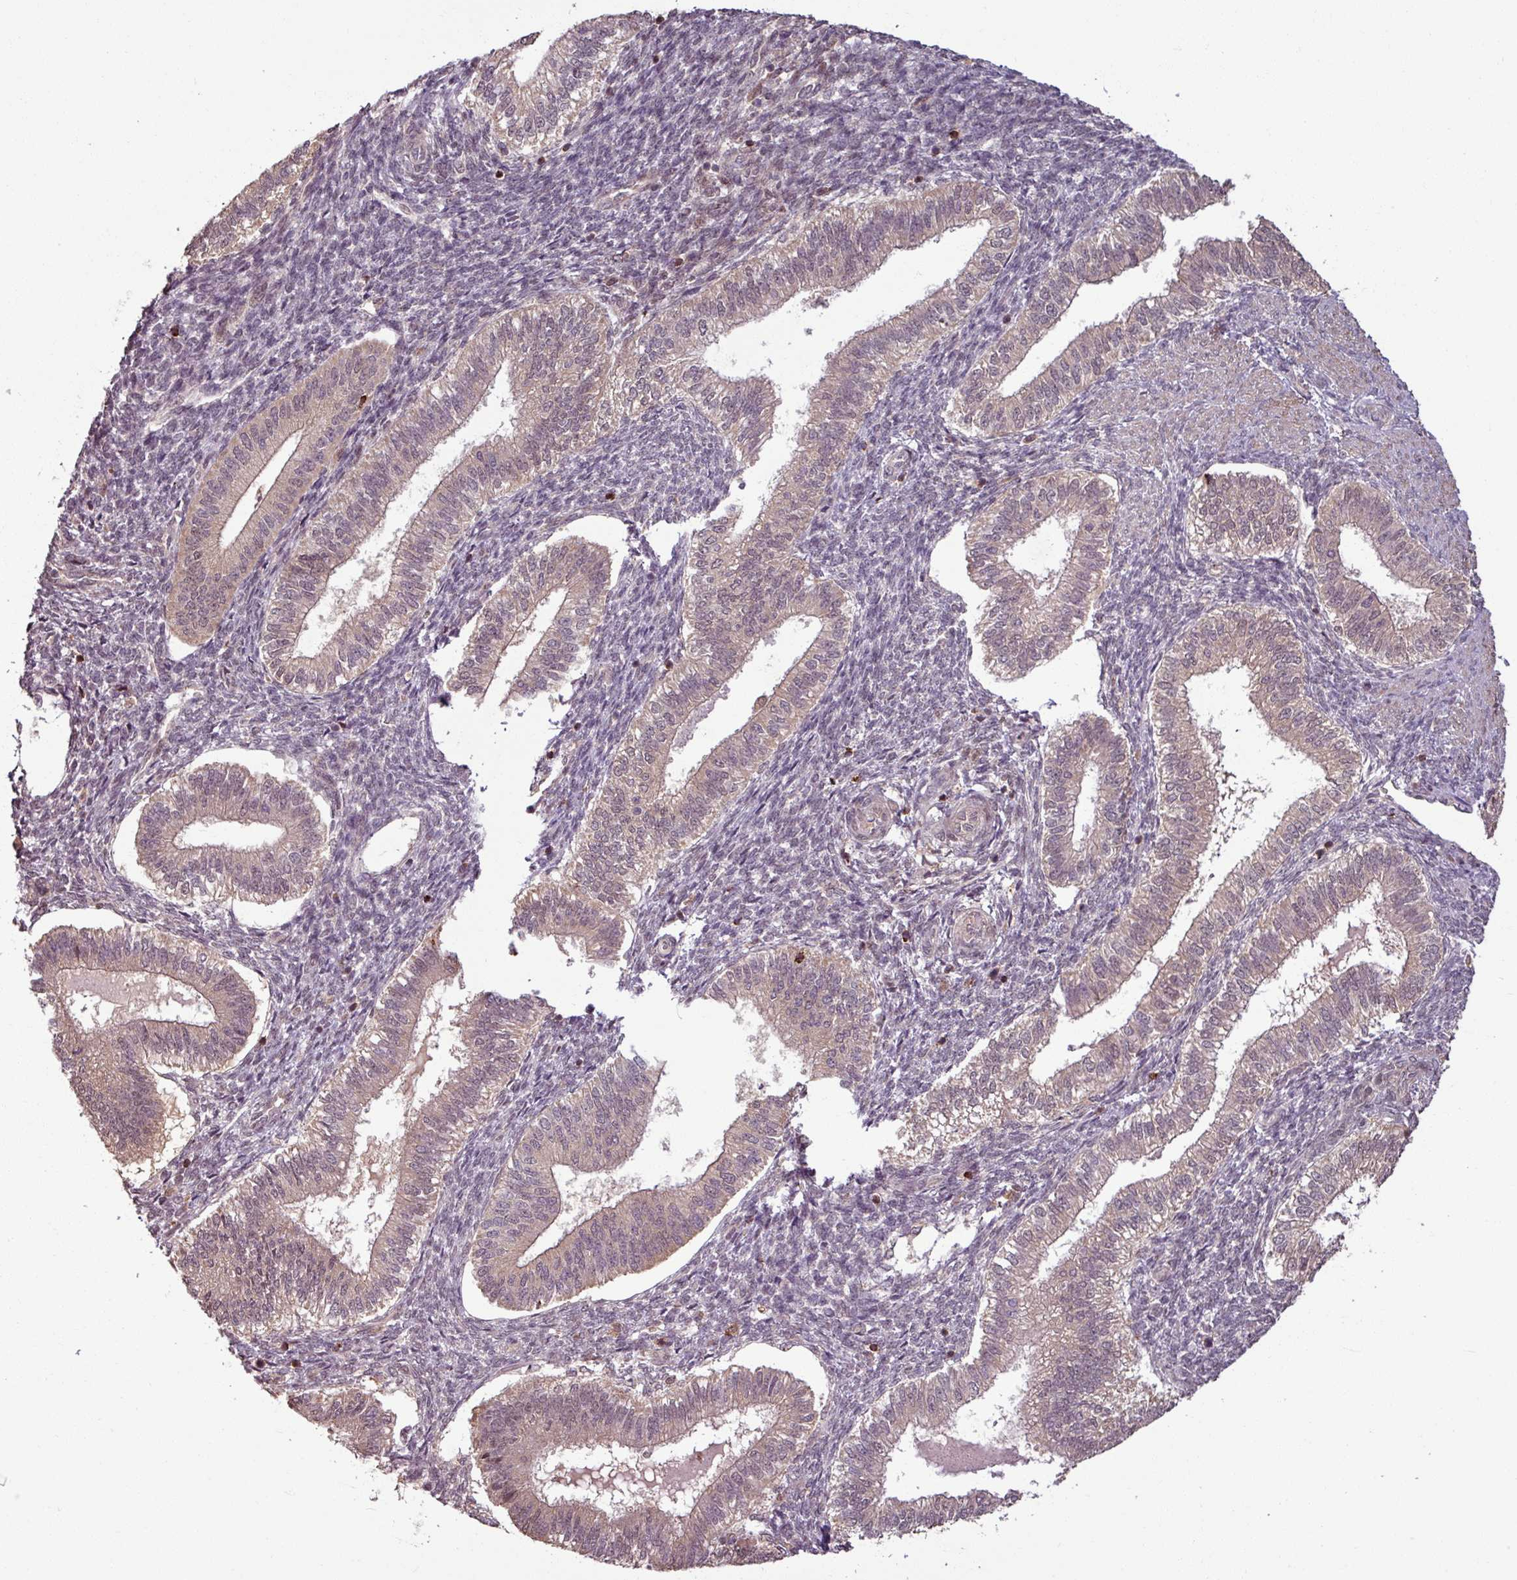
{"staining": {"intensity": "negative", "quantity": "none", "location": "none"}, "tissue": "endometrium", "cell_type": "Cells in endometrial stroma", "image_type": "normal", "snomed": [{"axis": "morphology", "description": "Normal tissue, NOS"}, {"axis": "topography", "description": "Endometrium"}], "caption": "High power microscopy photomicrograph of an IHC micrograph of benign endometrium, revealing no significant staining in cells in endometrial stroma.", "gene": "OR6B1", "patient": {"sex": "female", "age": 25}}